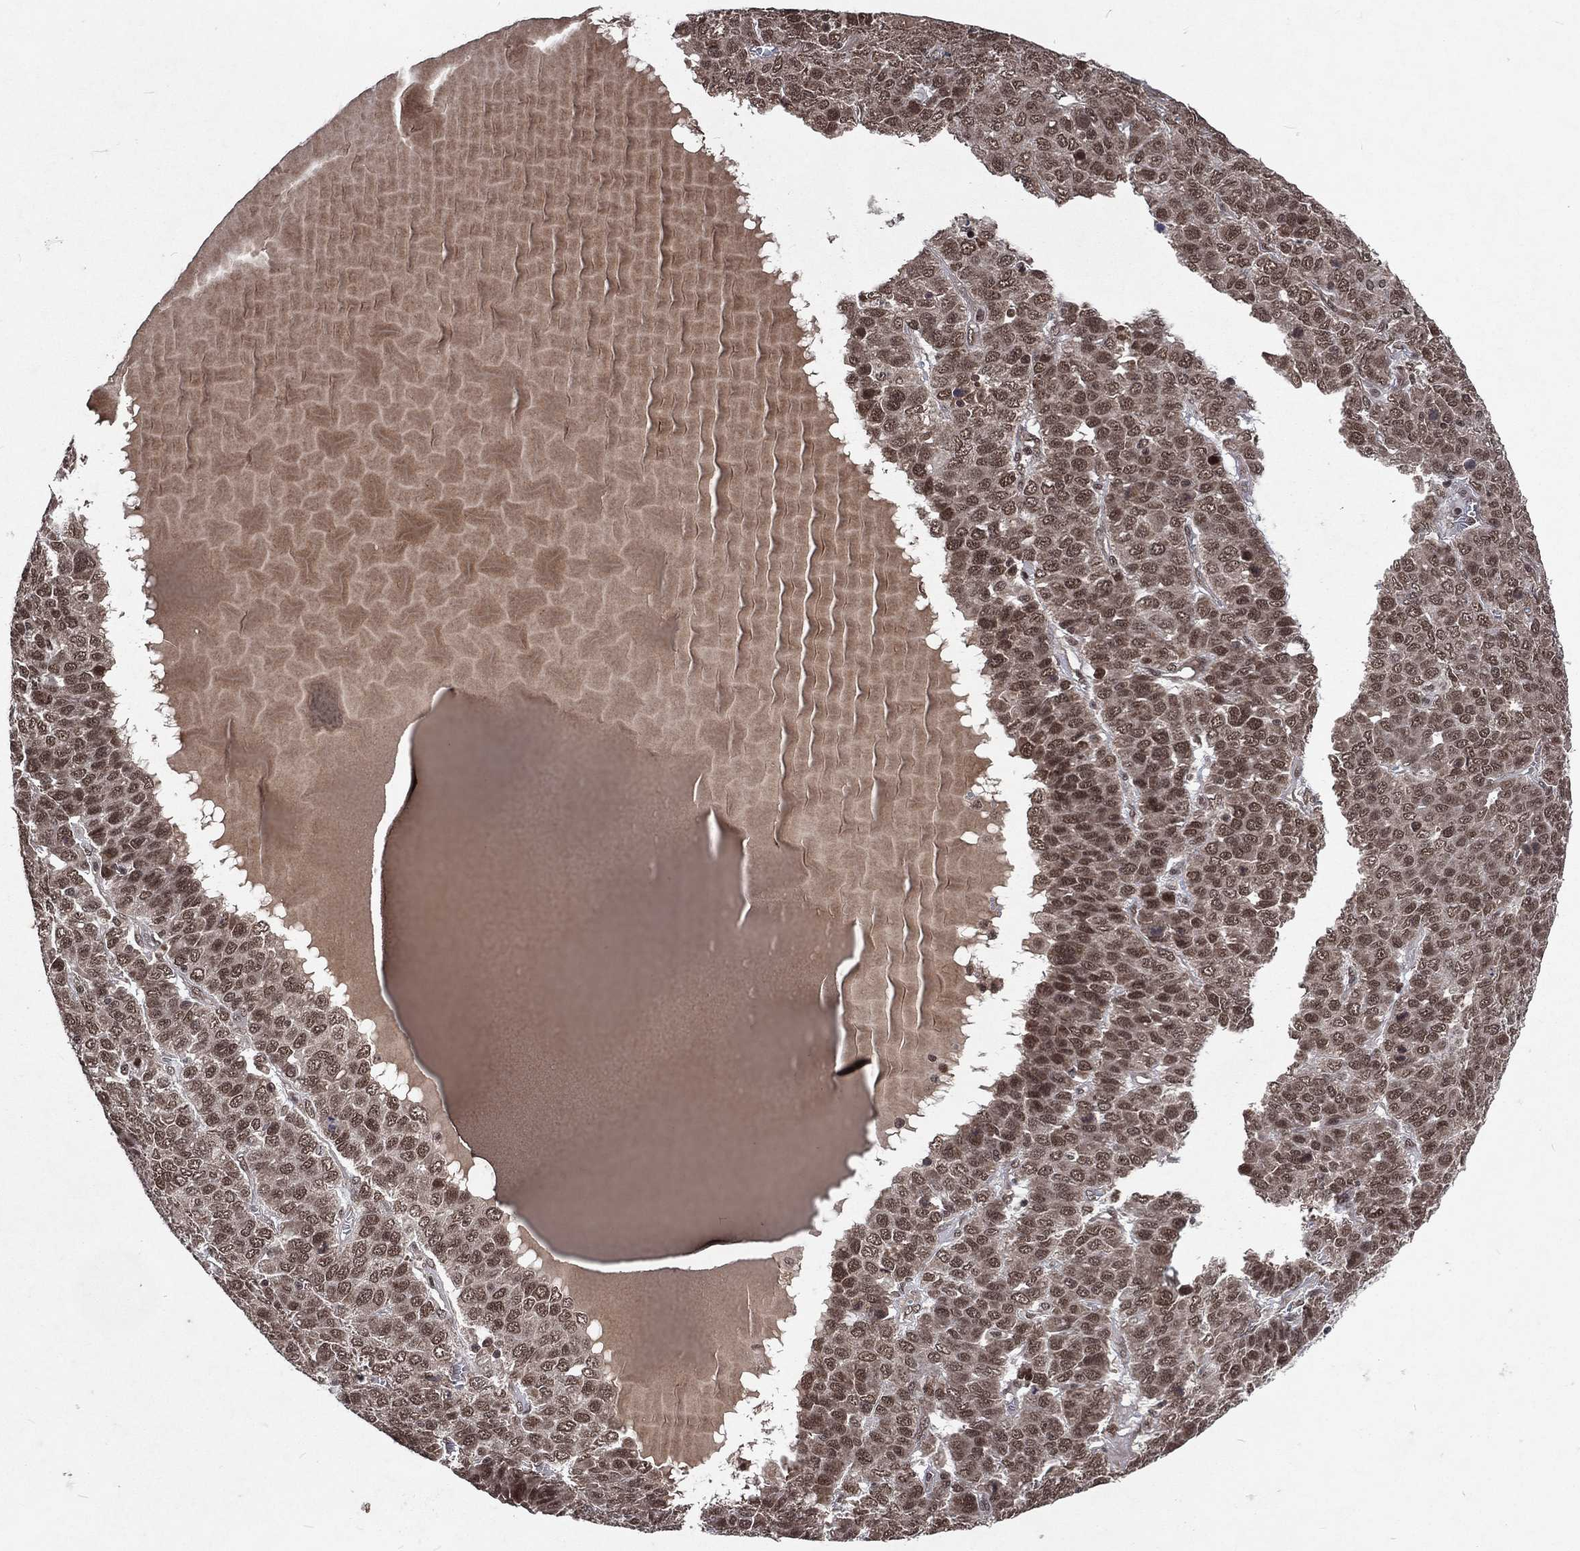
{"staining": {"intensity": "strong", "quantity": "25%-75%", "location": "nuclear"}, "tissue": "liver cancer", "cell_type": "Tumor cells", "image_type": "cancer", "snomed": [{"axis": "morphology", "description": "Carcinoma, Hepatocellular, NOS"}, {"axis": "topography", "description": "Liver"}], "caption": "An immunohistochemistry image of tumor tissue is shown. Protein staining in brown shows strong nuclear positivity in hepatocellular carcinoma (liver) within tumor cells.", "gene": "DMAP1", "patient": {"sex": "male", "age": 69}}